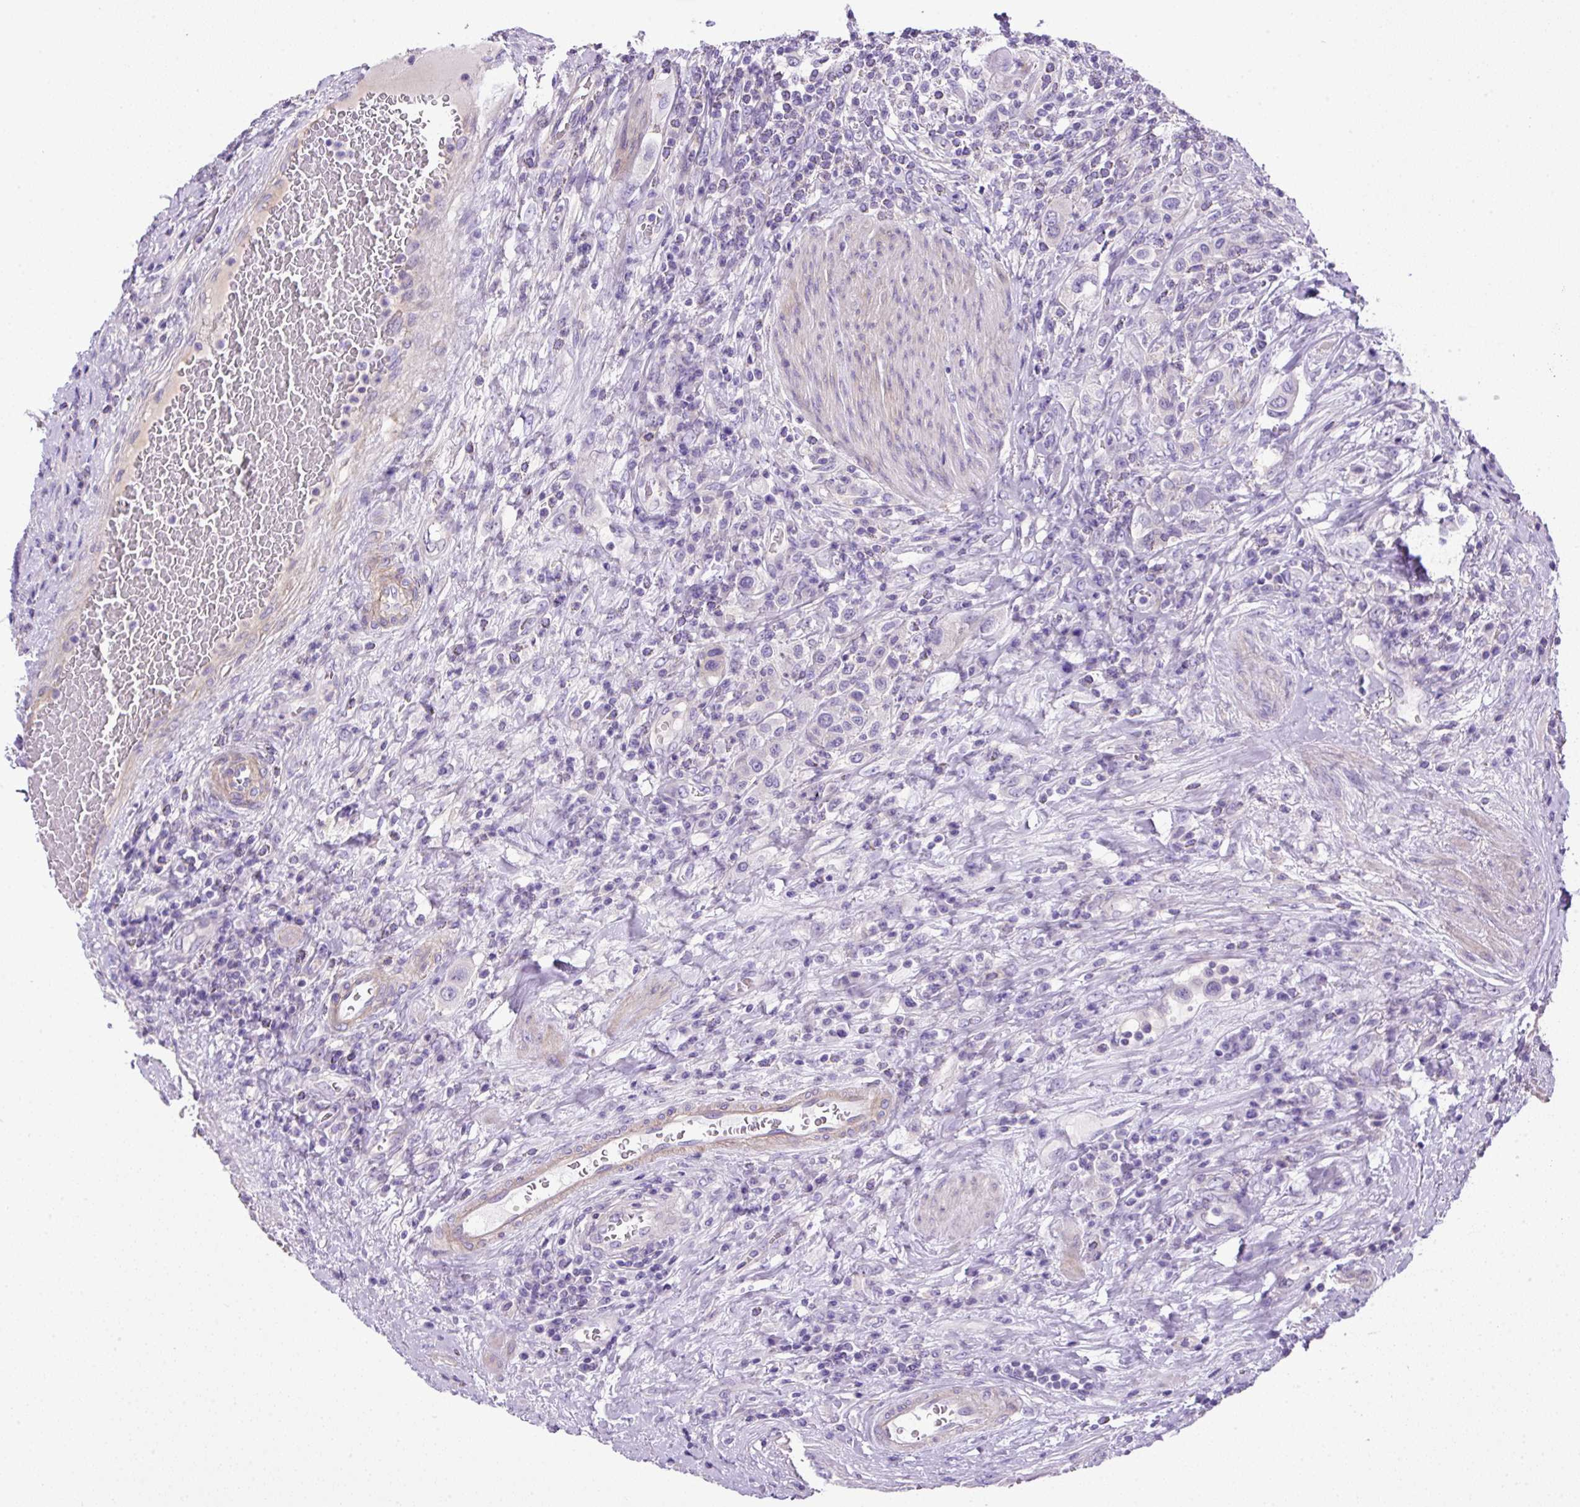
{"staining": {"intensity": "negative", "quantity": "none", "location": "none"}, "tissue": "urothelial cancer", "cell_type": "Tumor cells", "image_type": "cancer", "snomed": [{"axis": "morphology", "description": "Urothelial carcinoma, High grade"}, {"axis": "topography", "description": "Urinary bladder"}], "caption": "IHC histopathology image of human high-grade urothelial carcinoma stained for a protein (brown), which exhibits no expression in tumor cells.", "gene": "NPTN", "patient": {"sex": "male", "age": 50}}